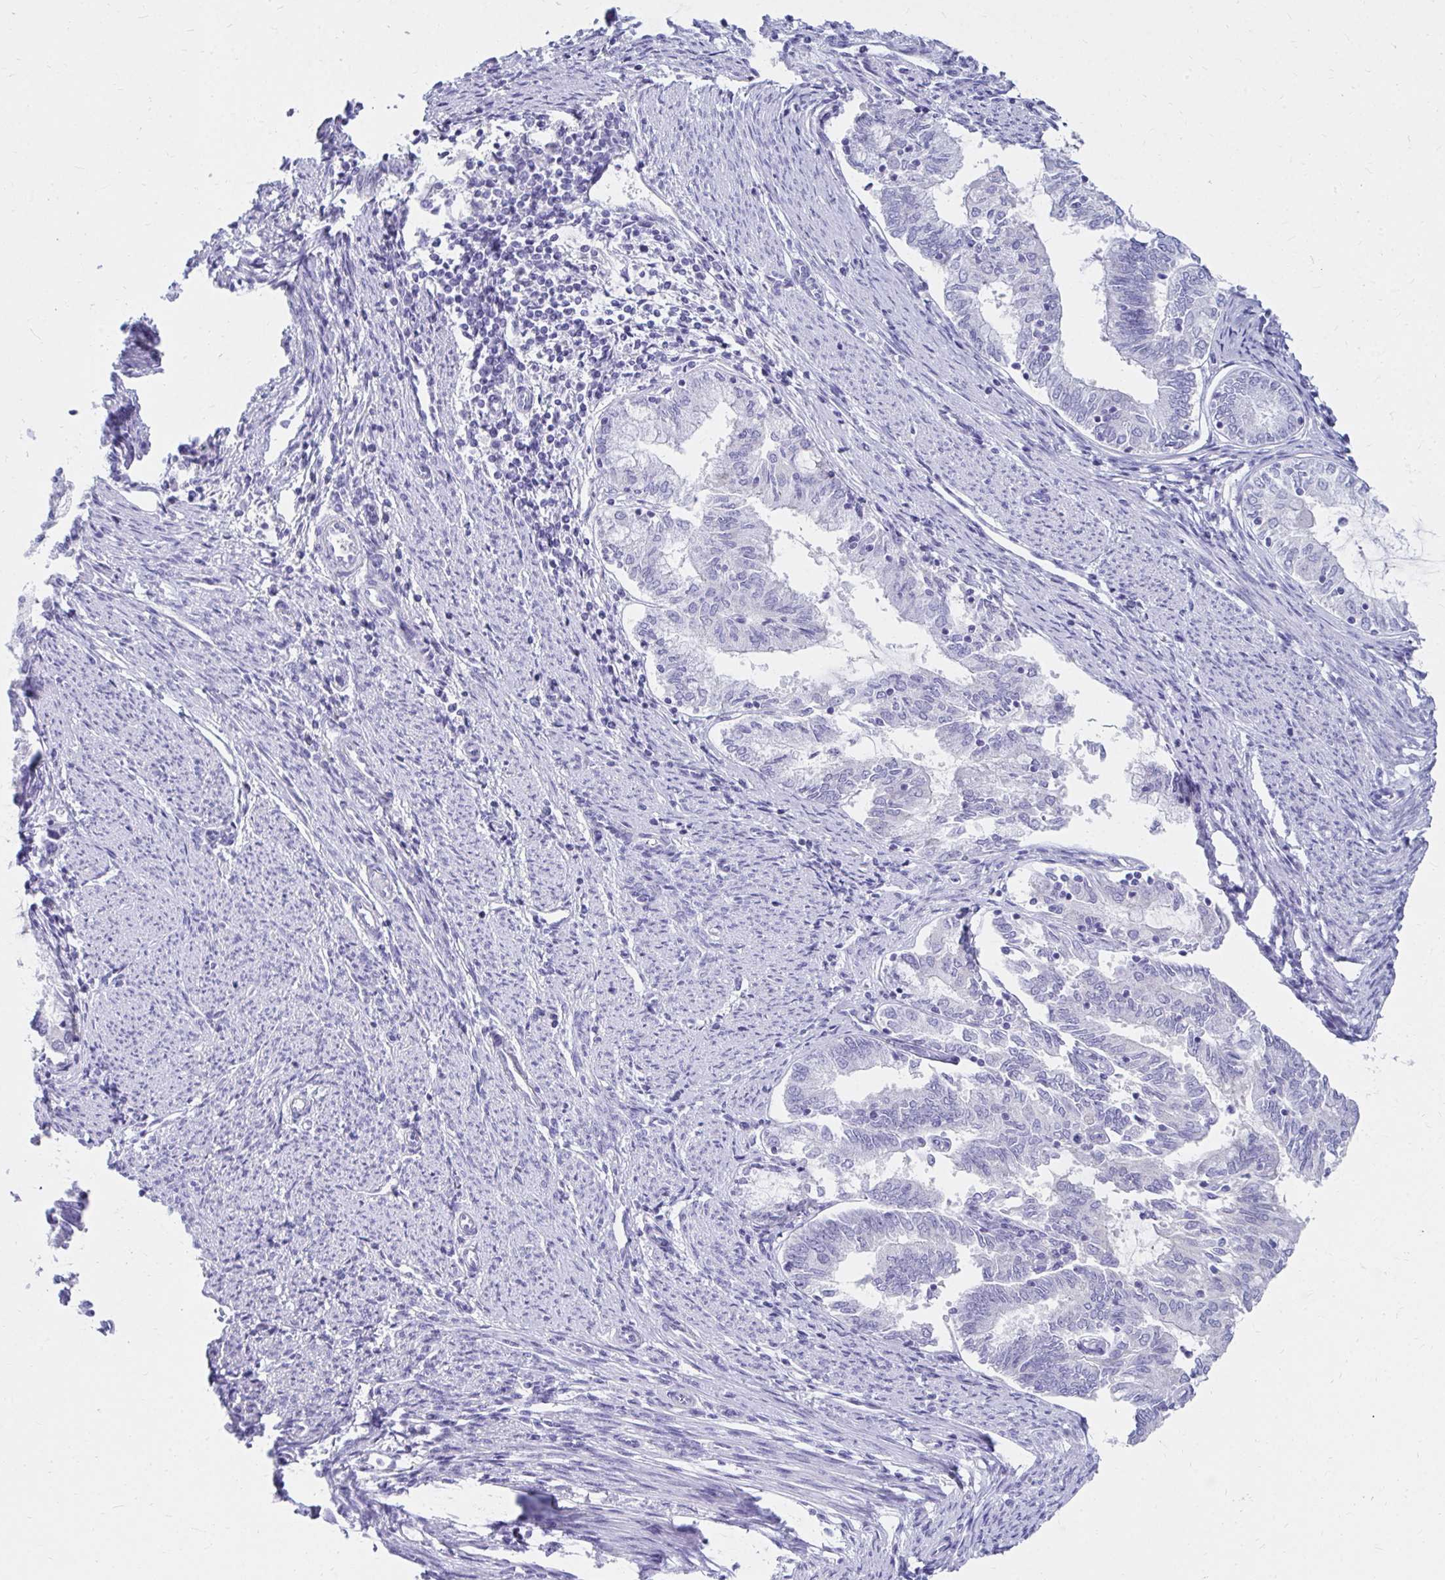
{"staining": {"intensity": "negative", "quantity": "none", "location": "none"}, "tissue": "endometrial cancer", "cell_type": "Tumor cells", "image_type": "cancer", "snomed": [{"axis": "morphology", "description": "Adenocarcinoma, NOS"}, {"axis": "topography", "description": "Endometrium"}], "caption": "Human adenocarcinoma (endometrial) stained for a protein using immunohistochemistry exhibits no positivity in tumor cells.", "gene": "C19orf81", "patient": {"sex": "female", "age": 79}}